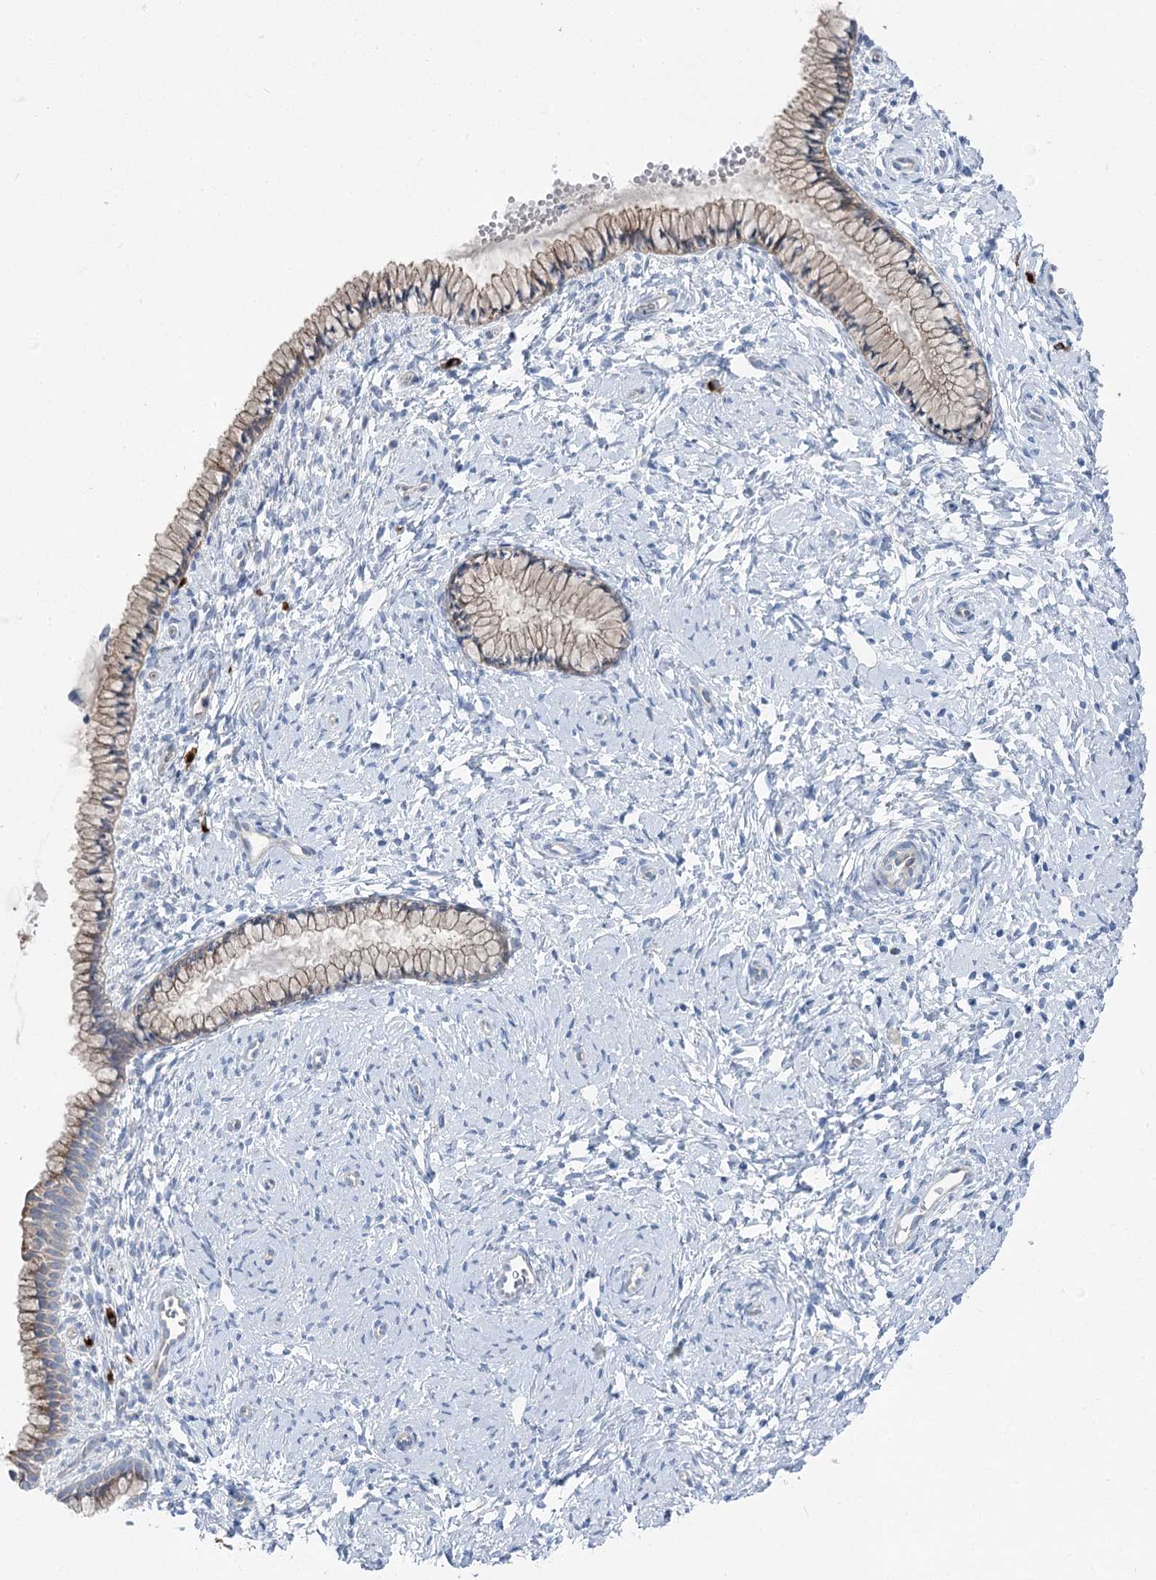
{"staining": {"intensity": "negative", "quantity": "none", "location": "none"}, "tissue": "cervix", "cell_type": "Glandular cells", "image_type": "normal", "snomed": [{"axis": "morphology", "description": "Normal tissue, NOS"}, {"axis": "topography", "description": "Cervix"}], "caption": "Immunohistochemistry photomicrograph of unremarkable cervix: cervix stained with DAB (3,3'-diaminobenzidine) demonstrates no significant protein positivity in glandular cells.", "gene": "POGLUT1", "patient": {"sex": "female", "age": 33}}